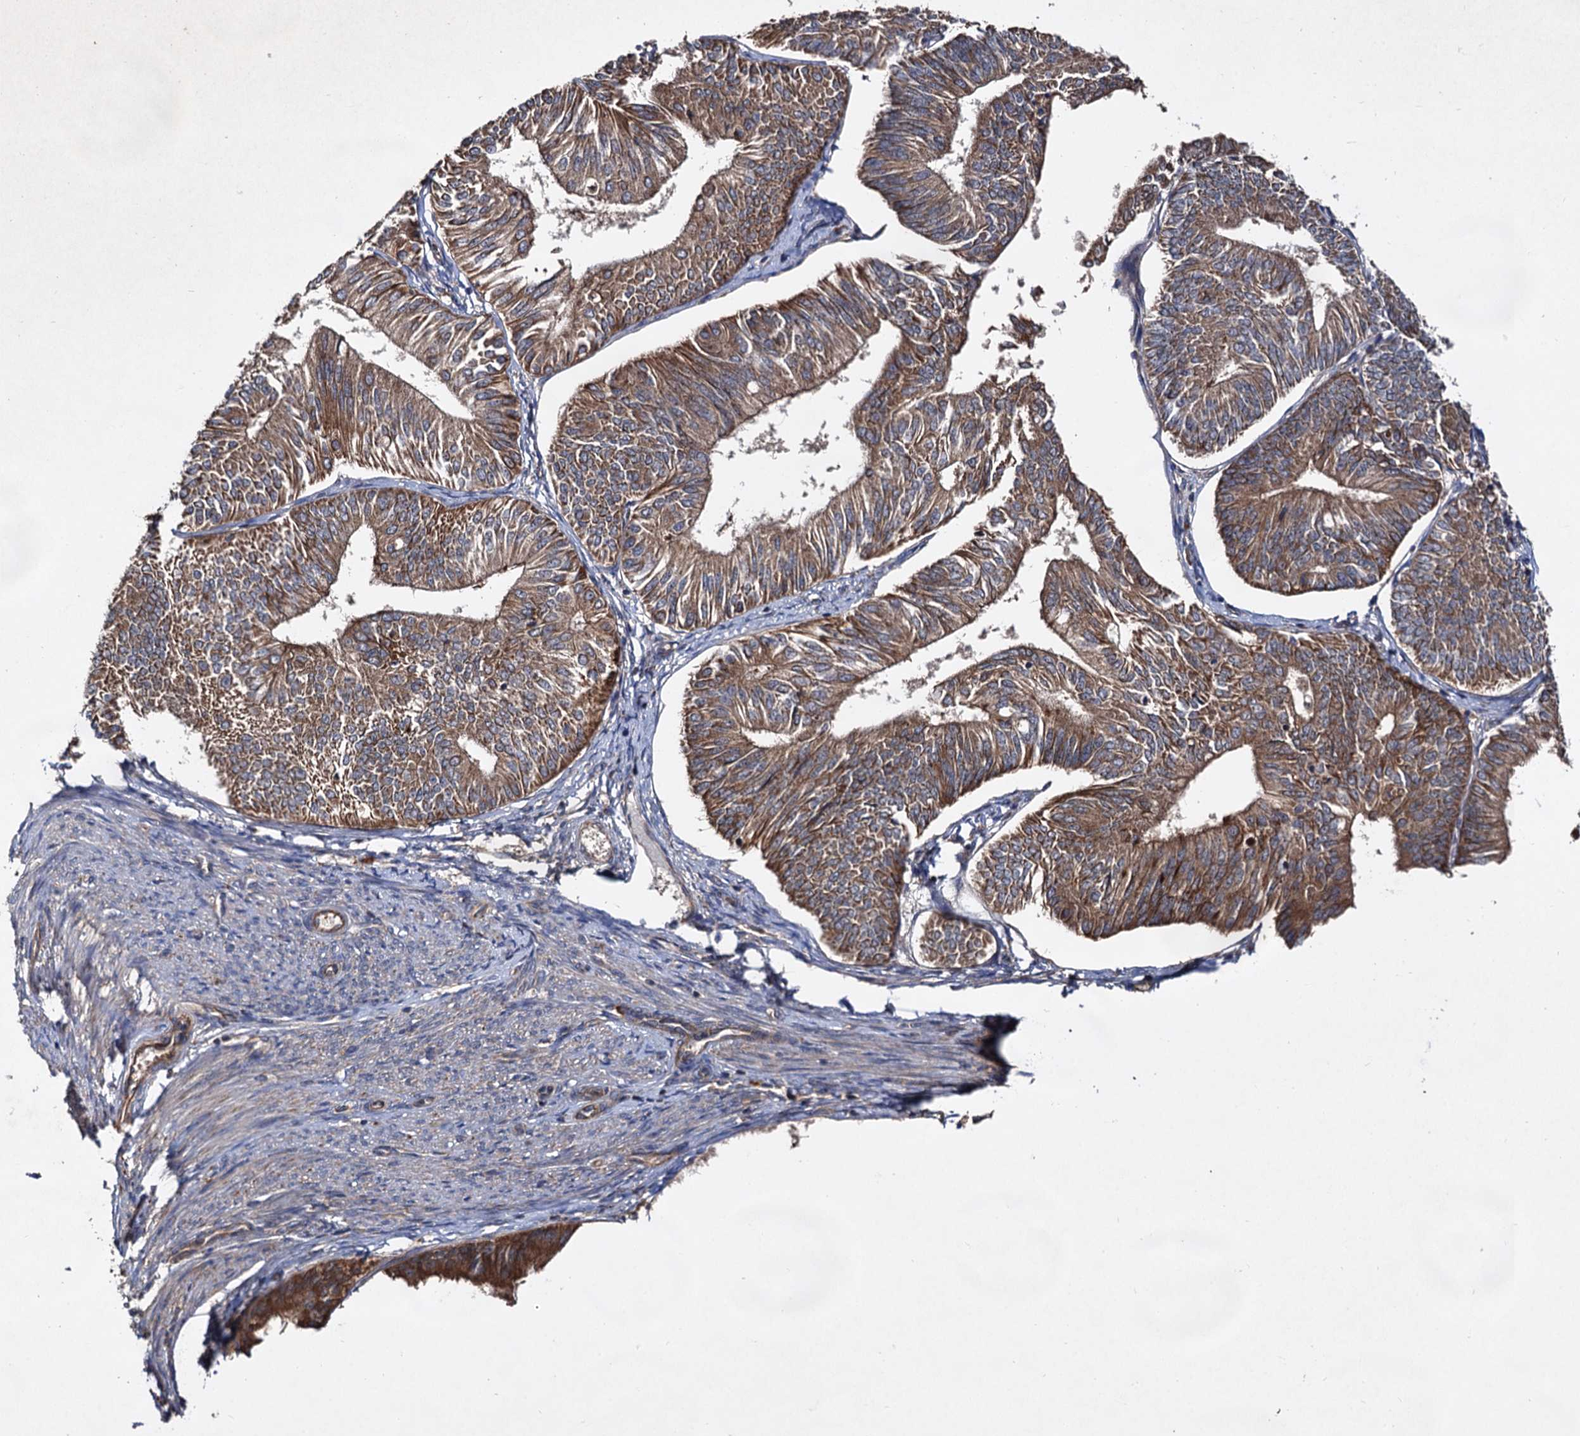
{"staining": {"intensity": "moderate", "quantity": ">75%", "location": "cytoplasmic/membranous"}, "tissue": "endometrial cancer", "cell_type": "Tumor cells", "image_type": "cancer", "snomed": [{"axis": "morphology", "description": "Adenocarcinoma, NOS"}, {"axis": "topography", "description": "Endometrium"}], "caption": "Endometrial cancer (adenocarcinoma) tissue shows moderate cytoplasmic/membranous positivity in about >75% of tumor cells, visualized by immunohistochemistry. (DAB IHC, brown staining for protein, blue staining for nuclei).", "gene": "TEX9", "patient": {"sex": "female", "age": 58}}